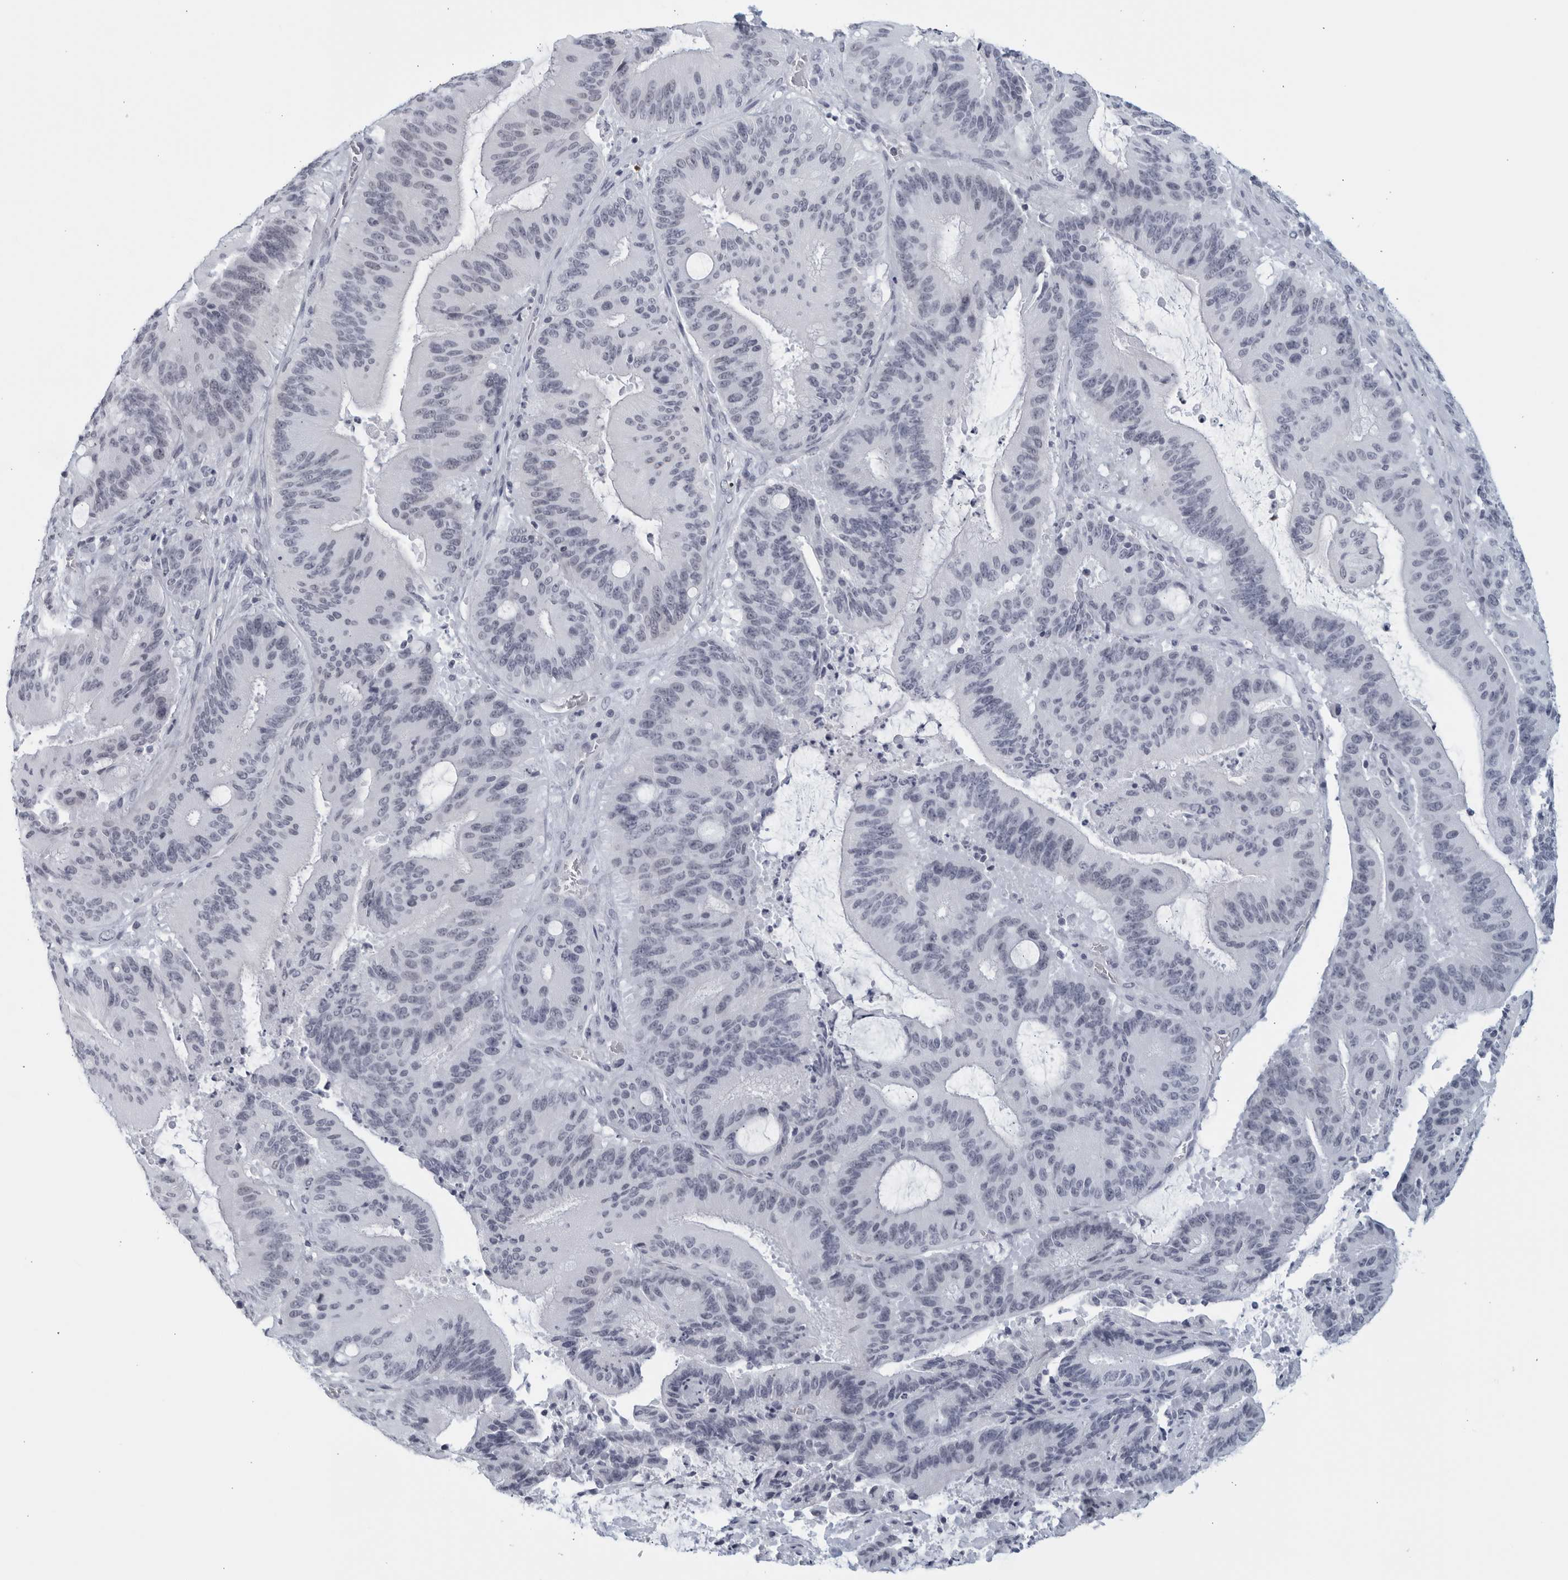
{"staining": {"intensity": "negative", "quantity": "none", "location": "none"}, "tissue": "liver cancer", "cell_type": "Tumor cells", "image_type": "cancer", "snomed": [{"axis": "morphology", "description": "Normal tissue, NOS"}, {"axis": "morphology", "description": "Cholangiocarcinoma"}, {"axis": "topography", "description": "Liver"}, {"axis": "topography", "description": "Peripheral nerve tissue"}], "caption": "An immunohistochemistry micrograph of liver cancer (cholangiocarcinoma) is shown. There is no staining in tumor cells of liver cancer (cholangiocarcinoma).", "gene": "KLK7", "patient": {"sex": "female", "age": 73}}